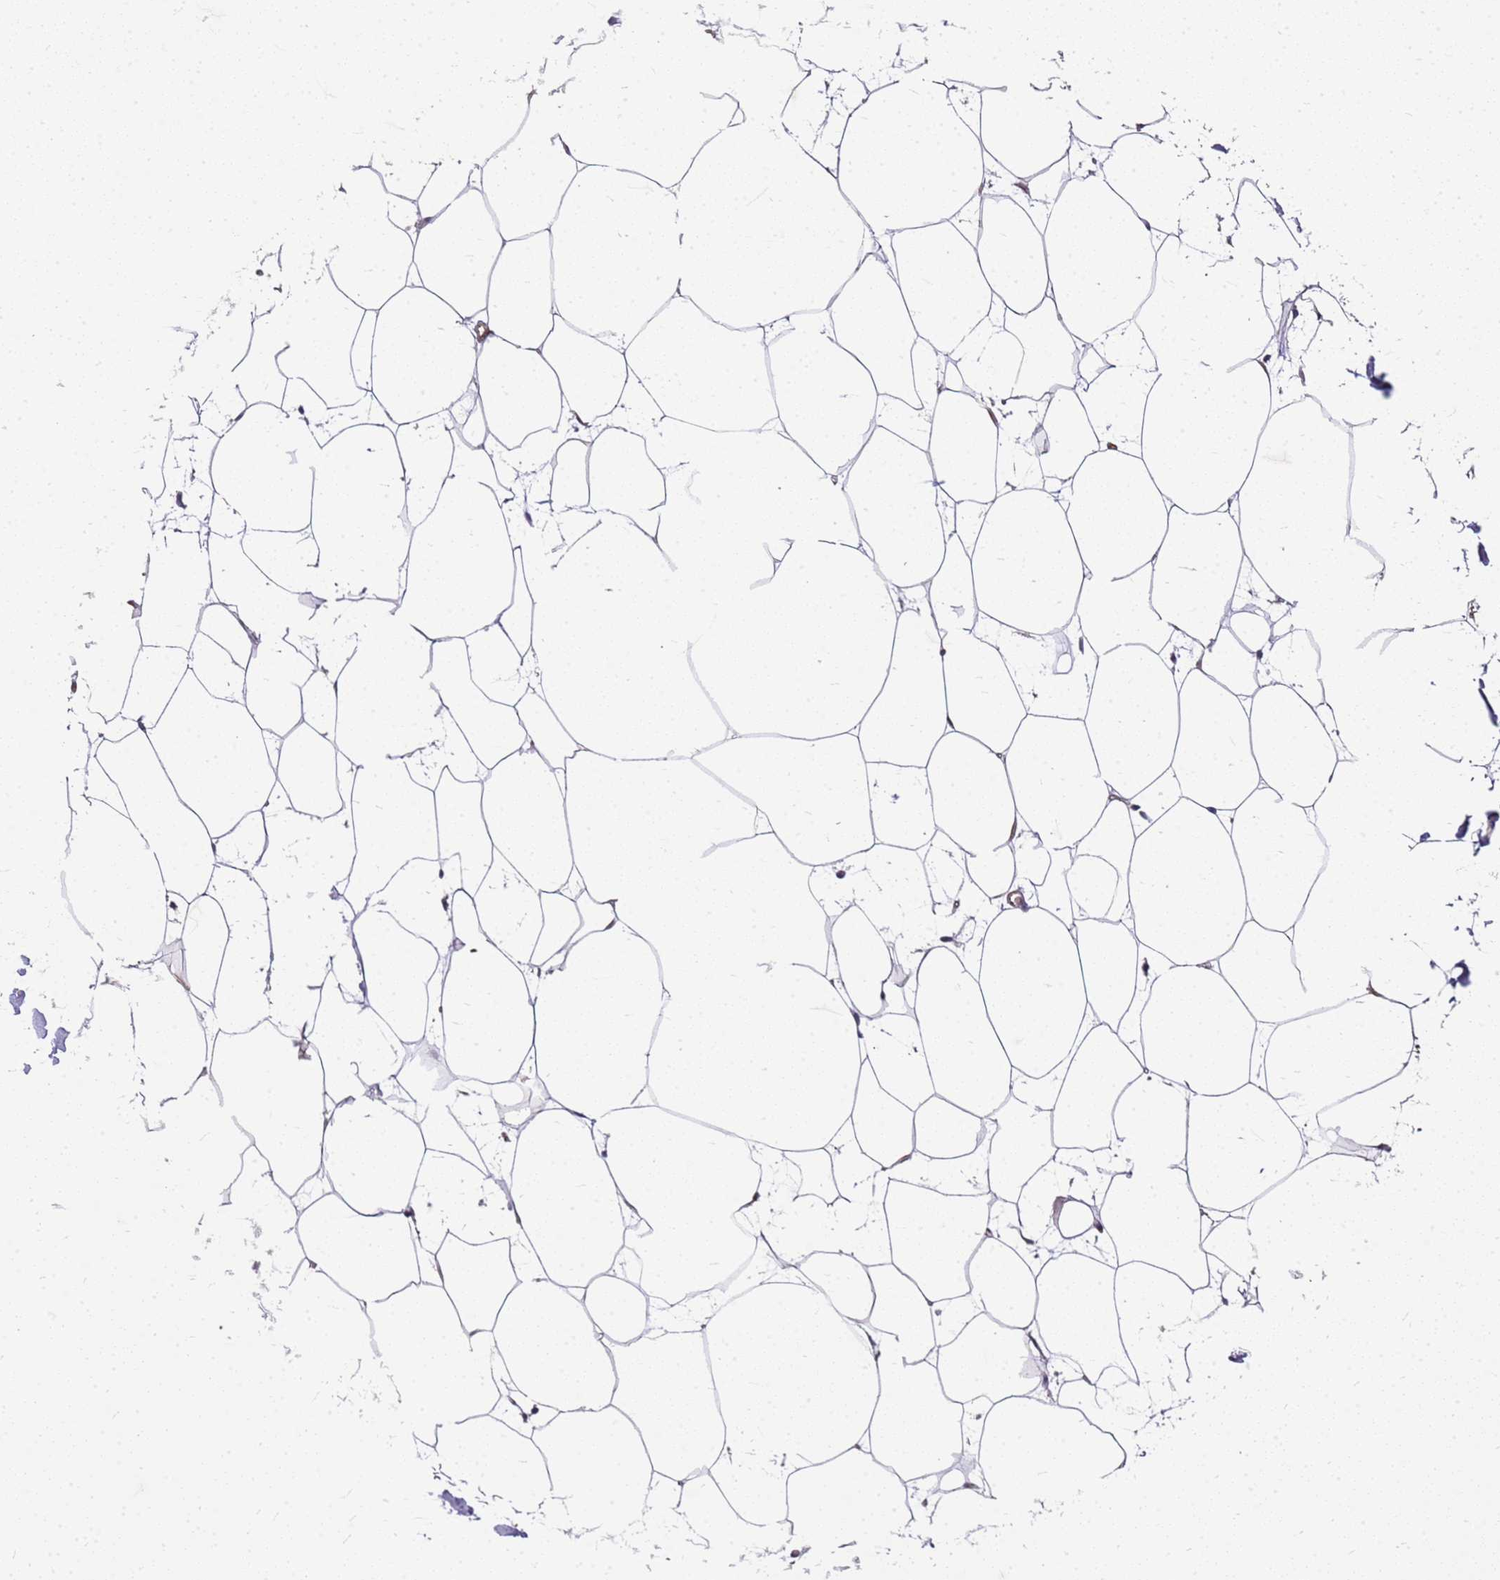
{"staining": {"intensity": "weak", "quantity": ">75%", "location": "cytoplasmic/membranous"}, "tissue": "adipose tissue", "cell_type": "Adipocytes", "image_type": "normal", "snomed": [{"axis": "morphology", "description": "Normal tissue, NOS"}, {"axis": "topography", "description": "Adipose tissue"}], "caption": "Immunohistochemistry (IHC) (DAB (3,3'-diaminobenzidine)) staining of unremarkable human adipose tissue displays weak cytoplasmic/membranous protein positivity in about >75% of adipocytes.", "gene": "SULT1E1", "patient": {"sex": "female", "age": 37}}